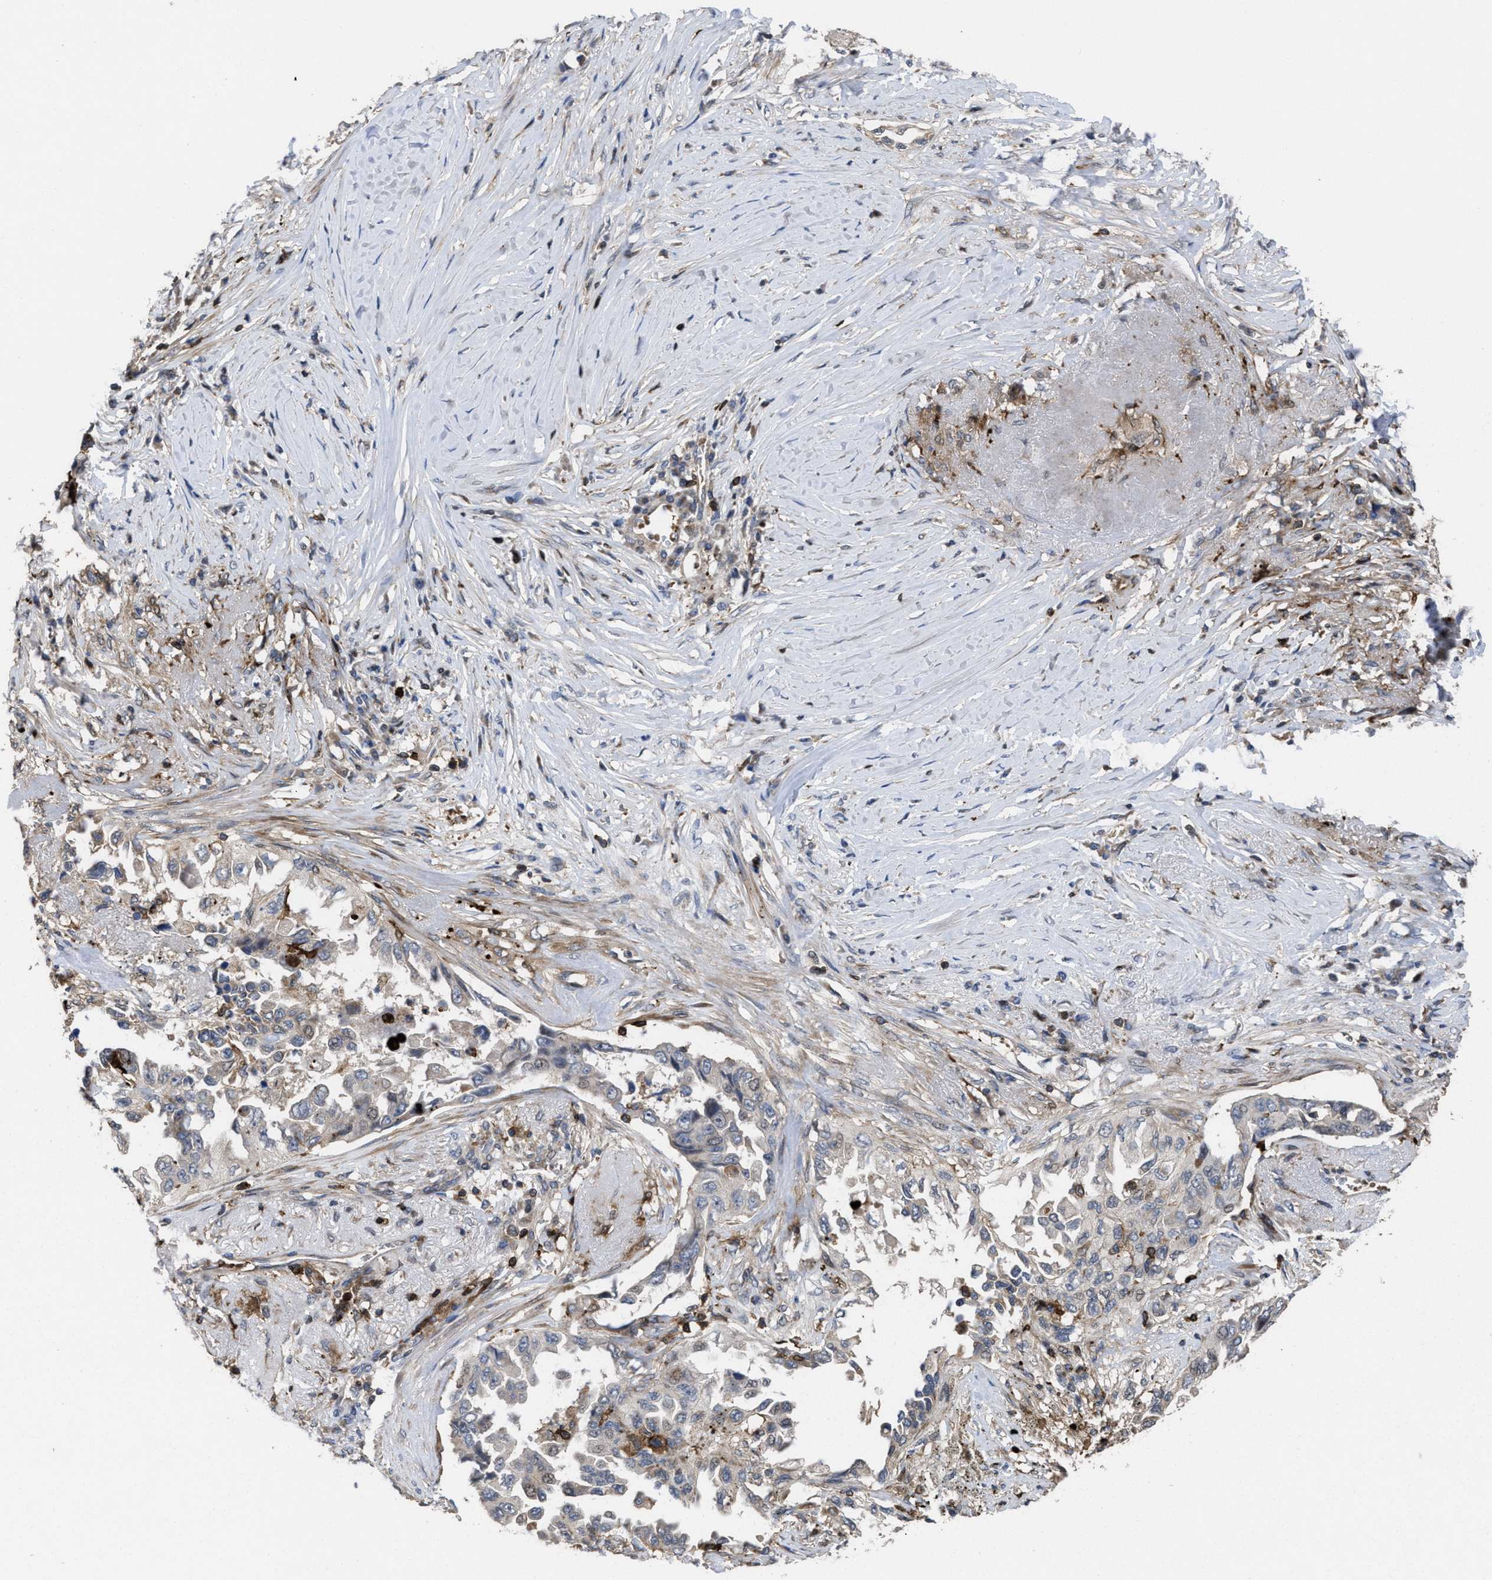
{"staining": {"intensity": "weak", "quantity": "<25%", "location": "cytoplasmic/membranous"}, "tissue": "lung cancer", "cell_type": "Tumor cells", "image_type": "cancer", "snomed": [{"axis": "morphology", "description": "Adenocarcinoma, NOS"}, {"axis": "topography", "description": "Lung"}], "caption": "DAB immunohistochemical staining of human lung cancer demonstrates no significant positivity in tumor cells.", "gene": "PTPRE", "patient": {"sex": "female", "age": 51}}